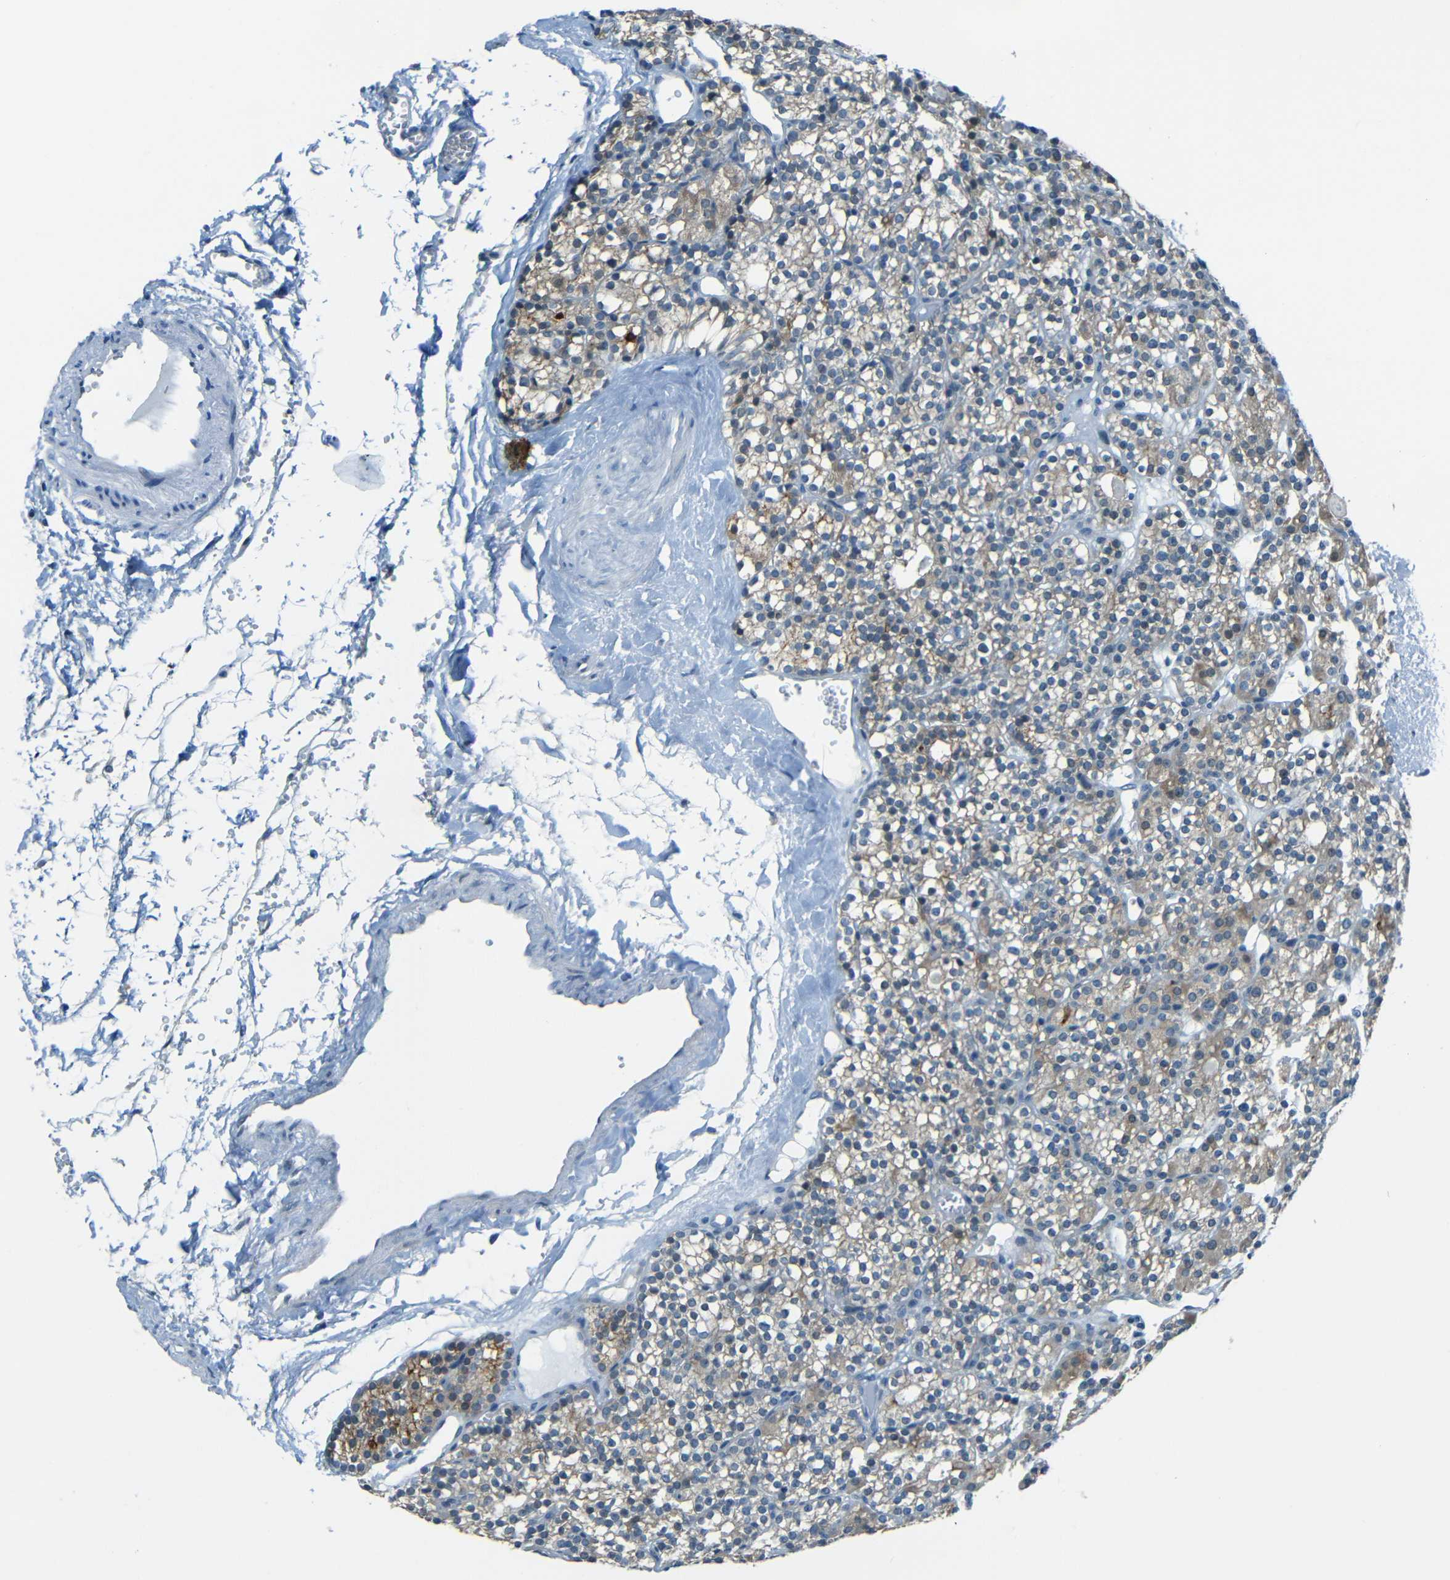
{"staining": {"intensity": "moderate", "quantity": ">75%", "location": "cytoplasmic/membranous"}, "tissue": "parathyroid gland", "cell_type": "Glandular cells", "image_type": "normal", "snomed": [{"axis": "morphology", "description": "Normal tissue, NOS"}, {"axis": "topography", "description": "Parathyroid gland"}], "caption": "Parathyroid gland stained with DAB (3,3'-diaminobenzidine) IHC reveals medium levels of moderate cytoplasmic/membranous positivity in approximately >75% of glandular cells. (IHC, brightfield microscopy, high magnification).", "gene": "ANKRD22", "patient": {"sex": "female", "age": 64}}